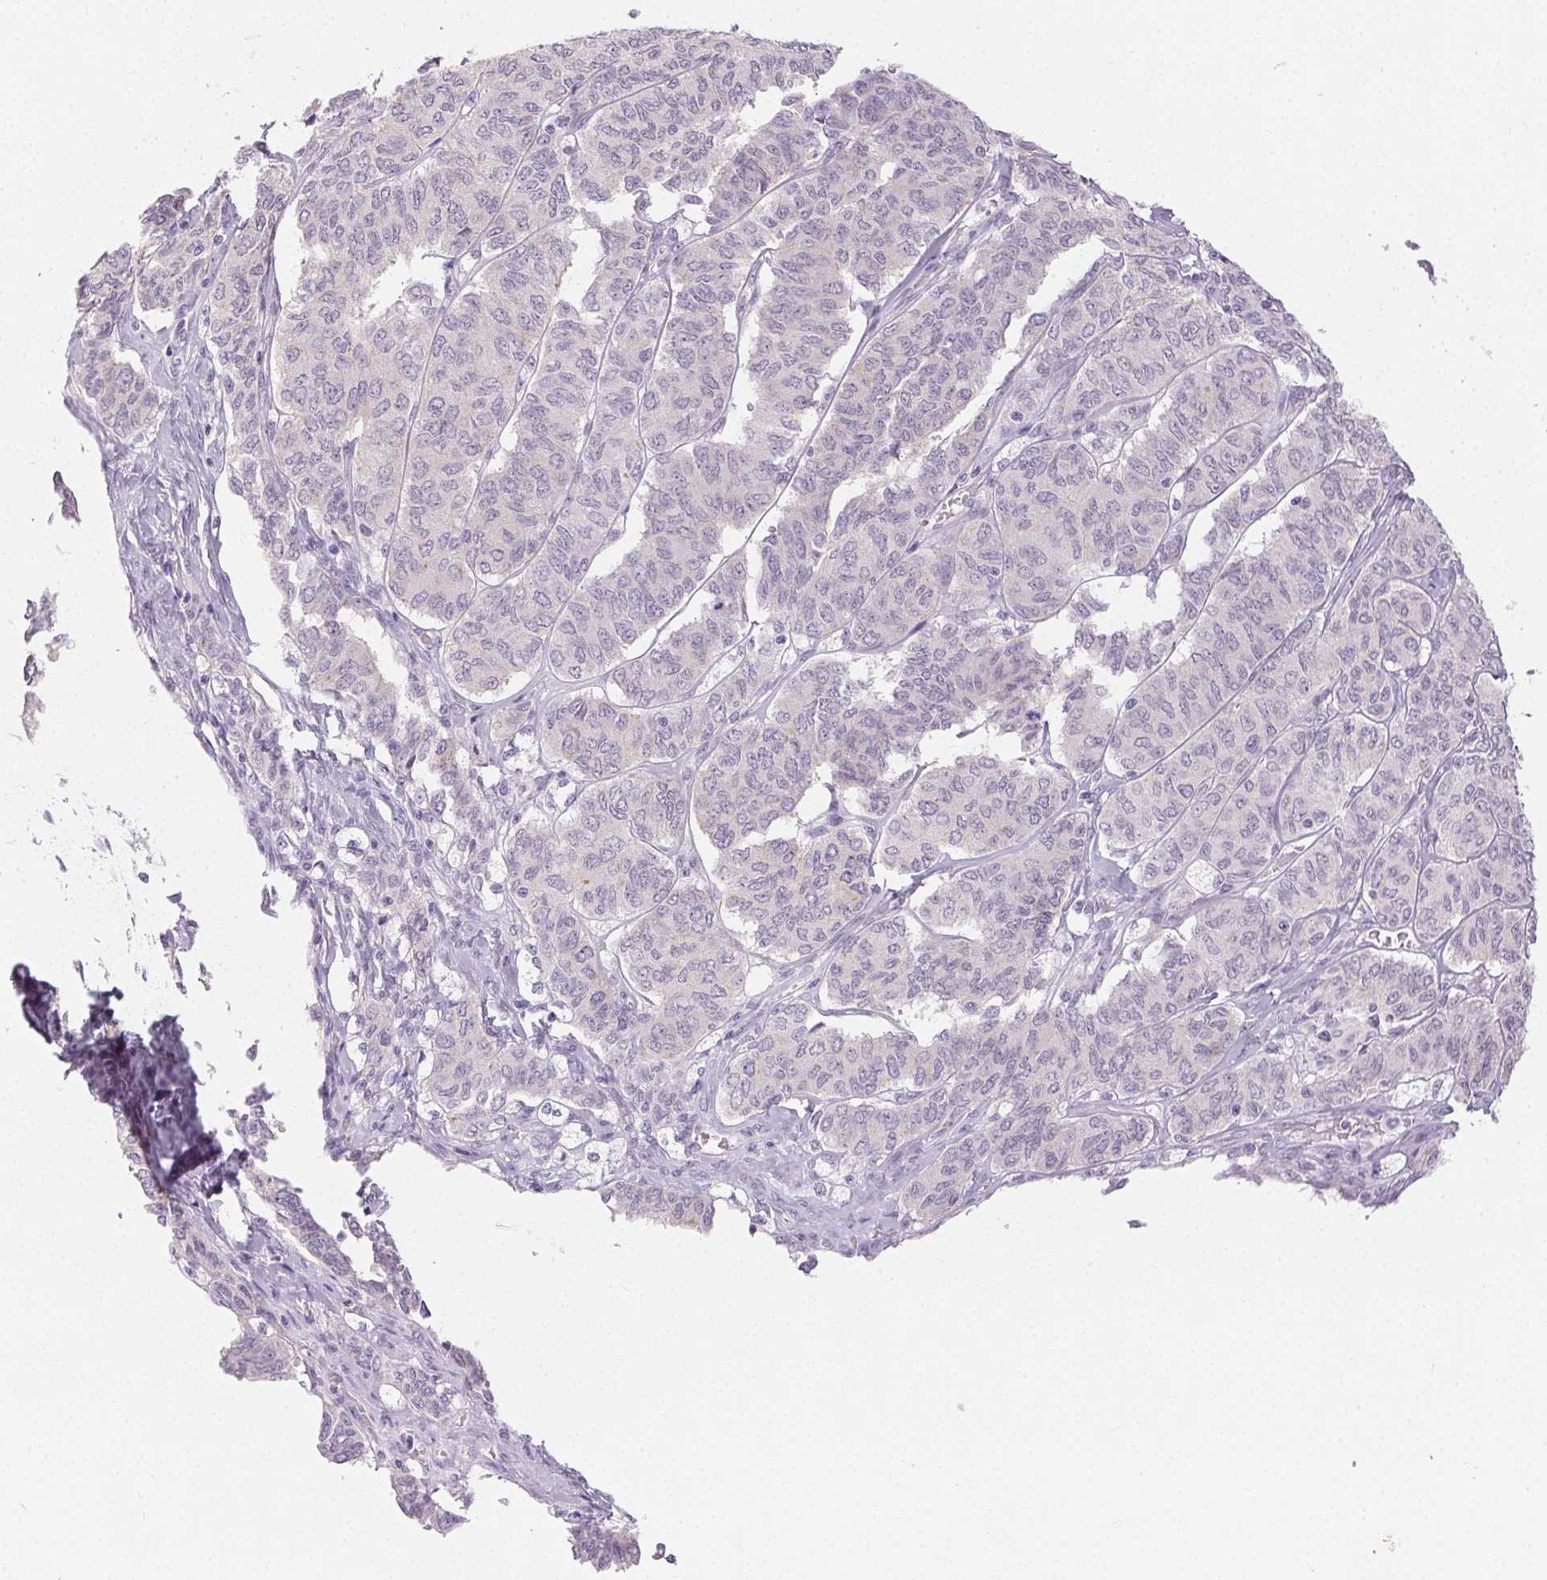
{"staining": {"intensity": "negative", "quantity": "none", "location": "none"}, "tissue": "ovarian cancer", "cell_type": "Tumor cells", "image_type": "cancer", "snomed": [{"axis": "morphology", "description": "Carcinoma, endometroid"}, {"axis": "topography", "description": "Ovary"}], "caption": "Immunohistochemical staining of ovarian cancer exhibits no significant expression in tumor cells.", "gene": "SFTPD", "patient": {"sex": "female", "age": 80}}